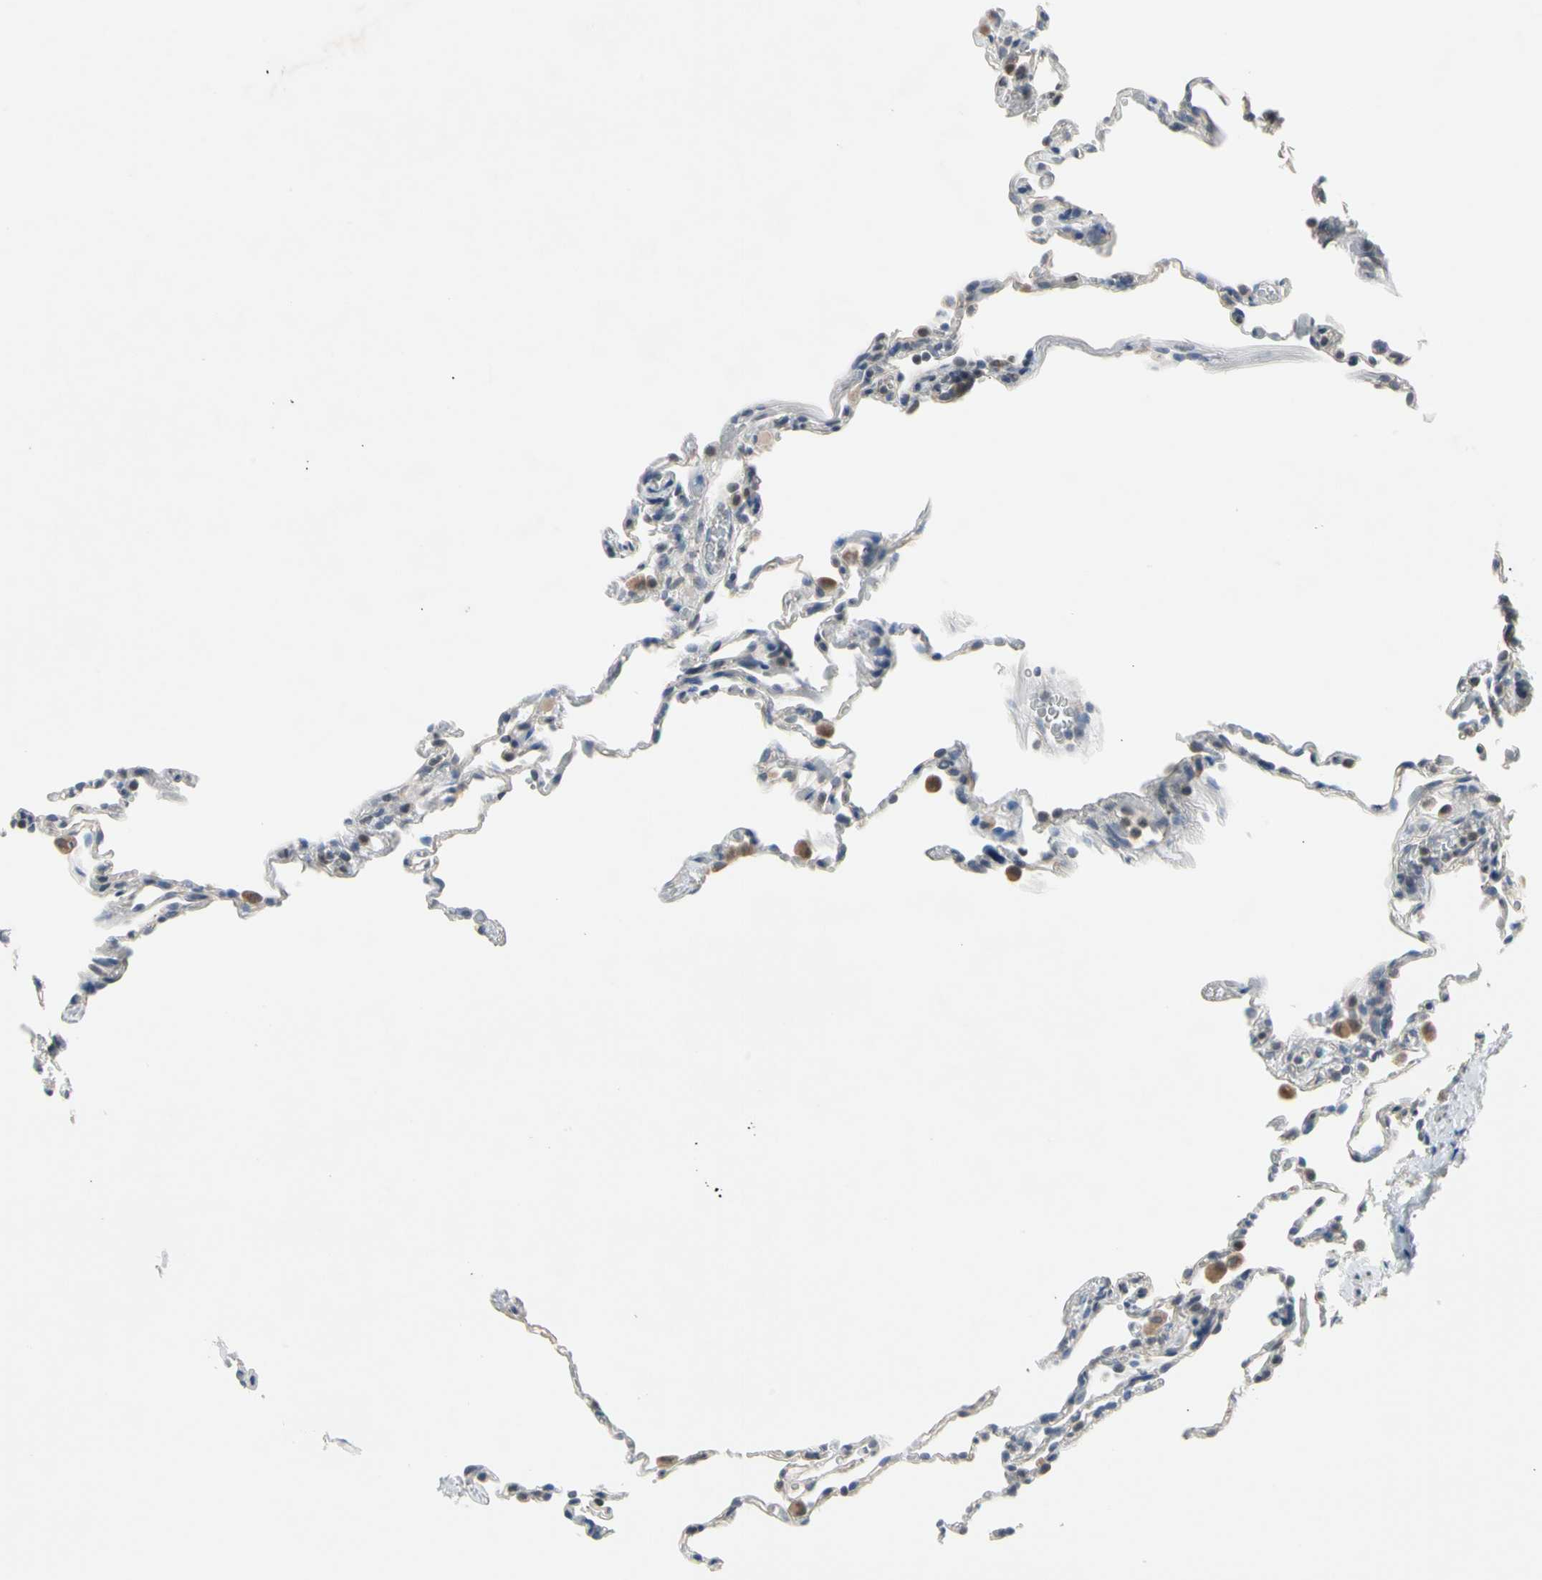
{"staining": {"intensity": "weak", "quantity": "<25%", "location": "cytoplasmic/membranous"}, "tissue": "lung", "cell_type": "Alveolar cells", "image_type": "normal", "snomed": [{"axis": "morphology", "description": "Normal tissue, NOS"}, {"axis": "topography", "description": "Lung"}], "caption": "Alveolar cells are negative for brown protein staining in normal lung. (DAB (3,3'-diaminobenzidine) immunohistochemistry (IHC) visualized using brightfield microscopy, high magnification).", "gene": "MARK1", "patient": {"sex": "male", "age": 59}}